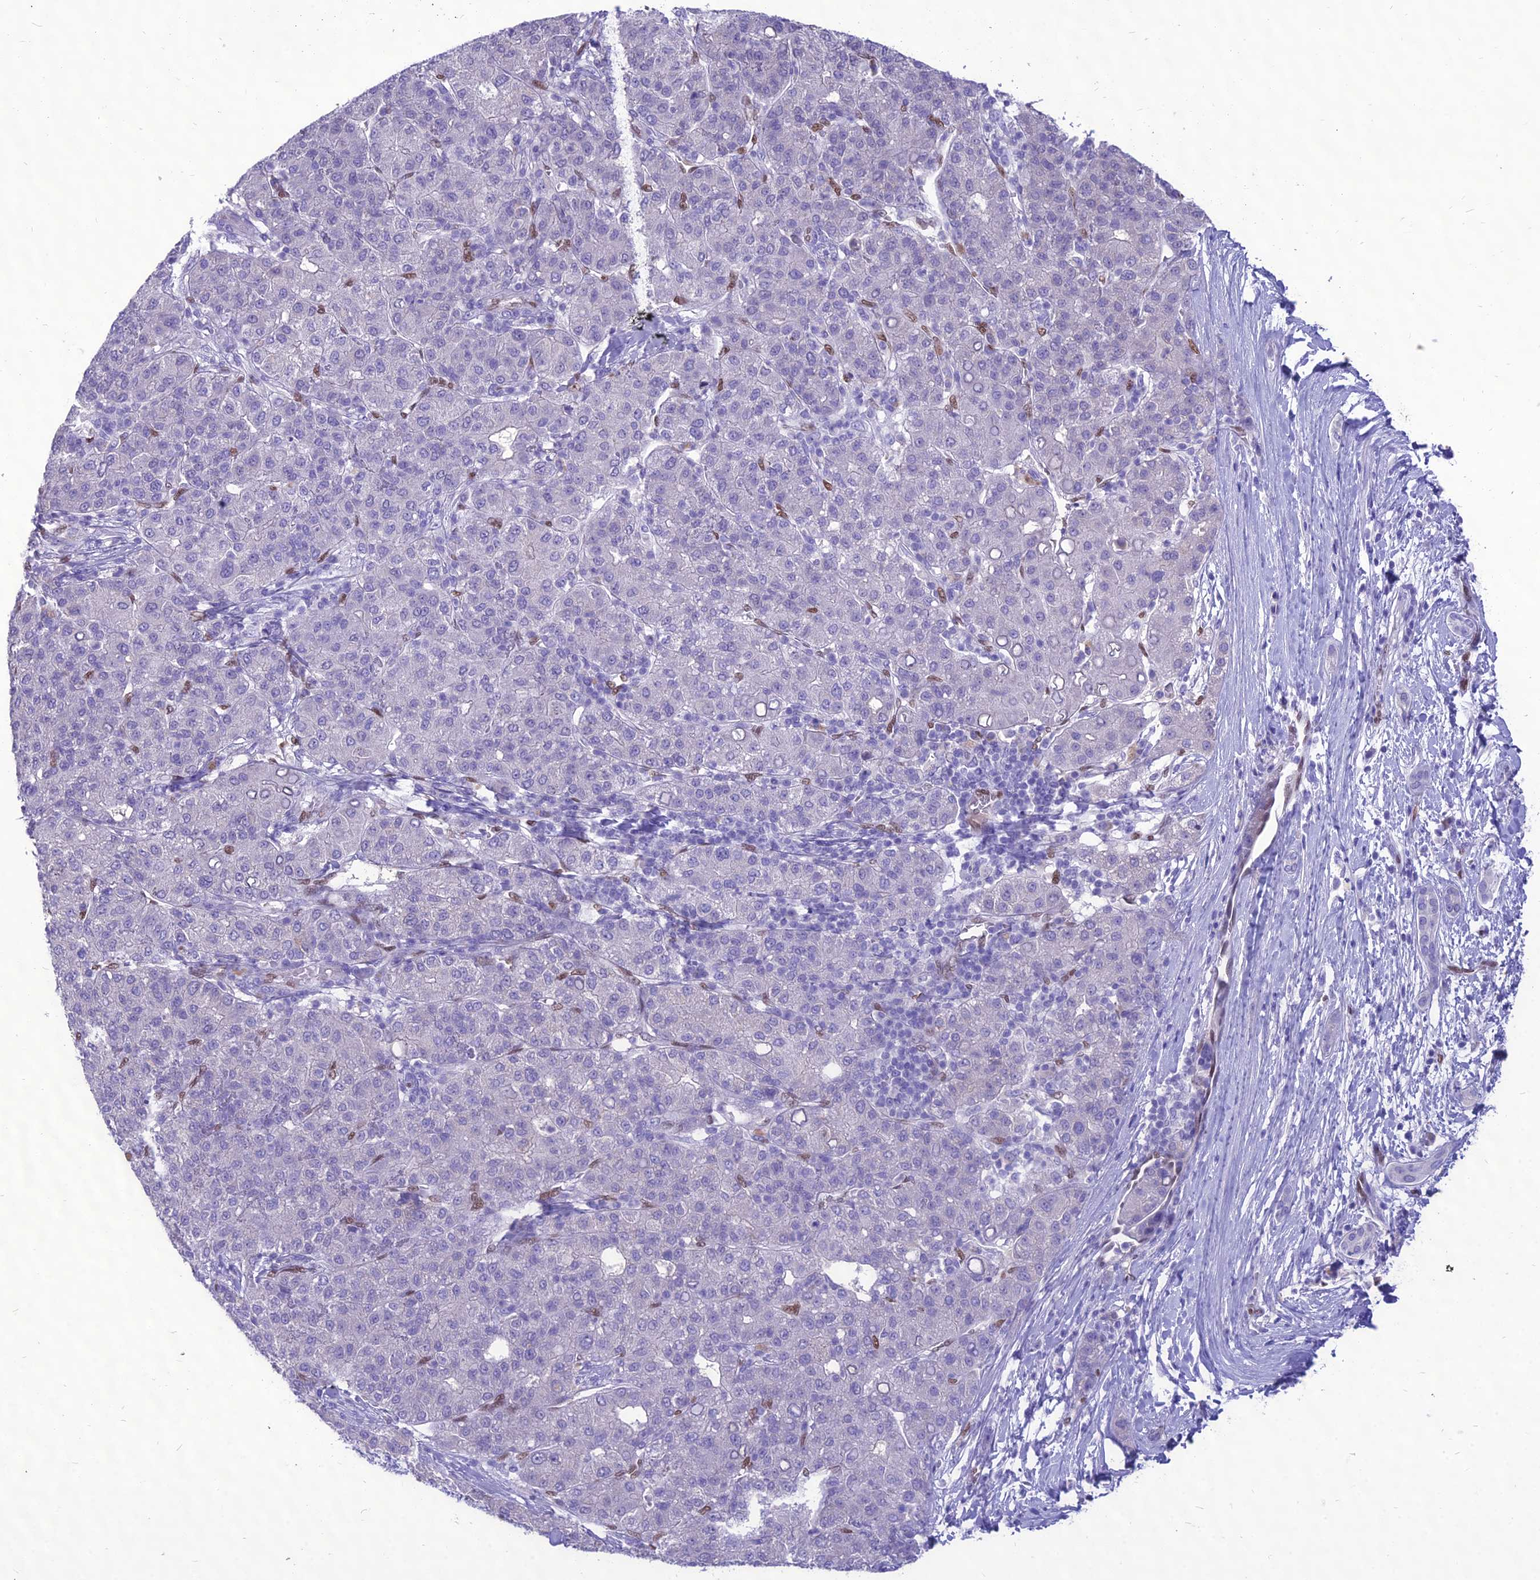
{"staining": {"intensity": "negative", "quantity": "none", "location": "none"}, "tissue": "liver cancer", "cell_type": "Tumor cells", "image_type": "cancer", "snomed": [{"axis": "morphology", "description": "Carcinoma, Hepatocellular, NOS"}, {"axis": "topography", "description": "Liver"}], "caption": "Hepatocellular carcinoma (liver) stained for a protein using immunohistochemistry (IHC) displays no staining tumor cells.", "gene": "NOVA2", "patient": {"sex": "male", "age": 65}}